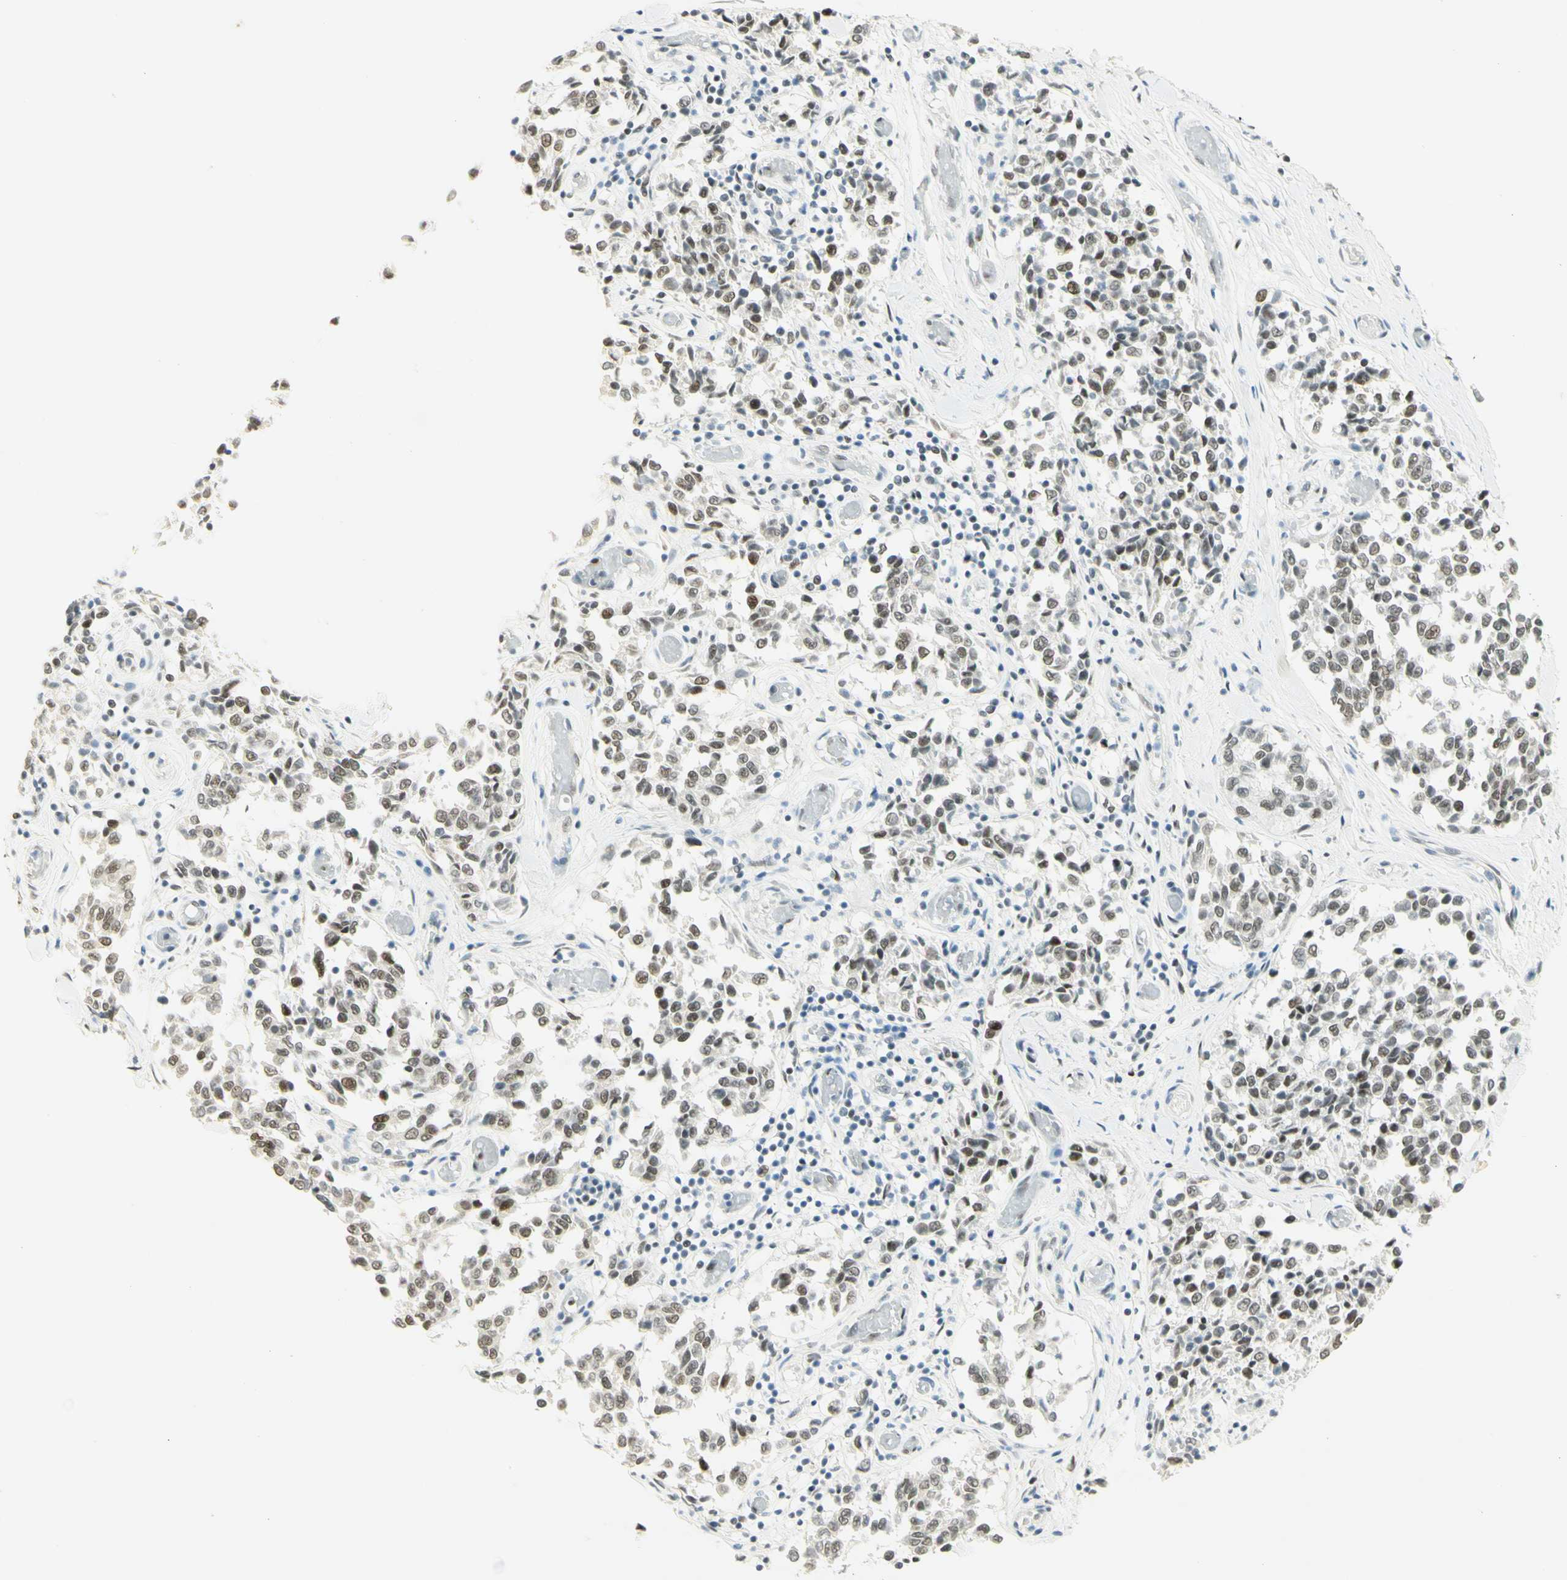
{"staining": {"intensity": "weak", "quantity": ">75%", "location": "nuclear"}, "tissue": "melanoma", "cell_type": "Tumor cells", "image_type": "cancer", "snomed": [{"axis": "morphology", "description": "Malignant melanoma, NOS"}, {"axis": "topography", "description": "Skin"}], "caption": "Melanoma stained with a brown dye exhibits weak nuclear positive positivity in about >75% of tumor cells.", "gene": "PMS2", "patient": {"sex": "female", "age": 64}}